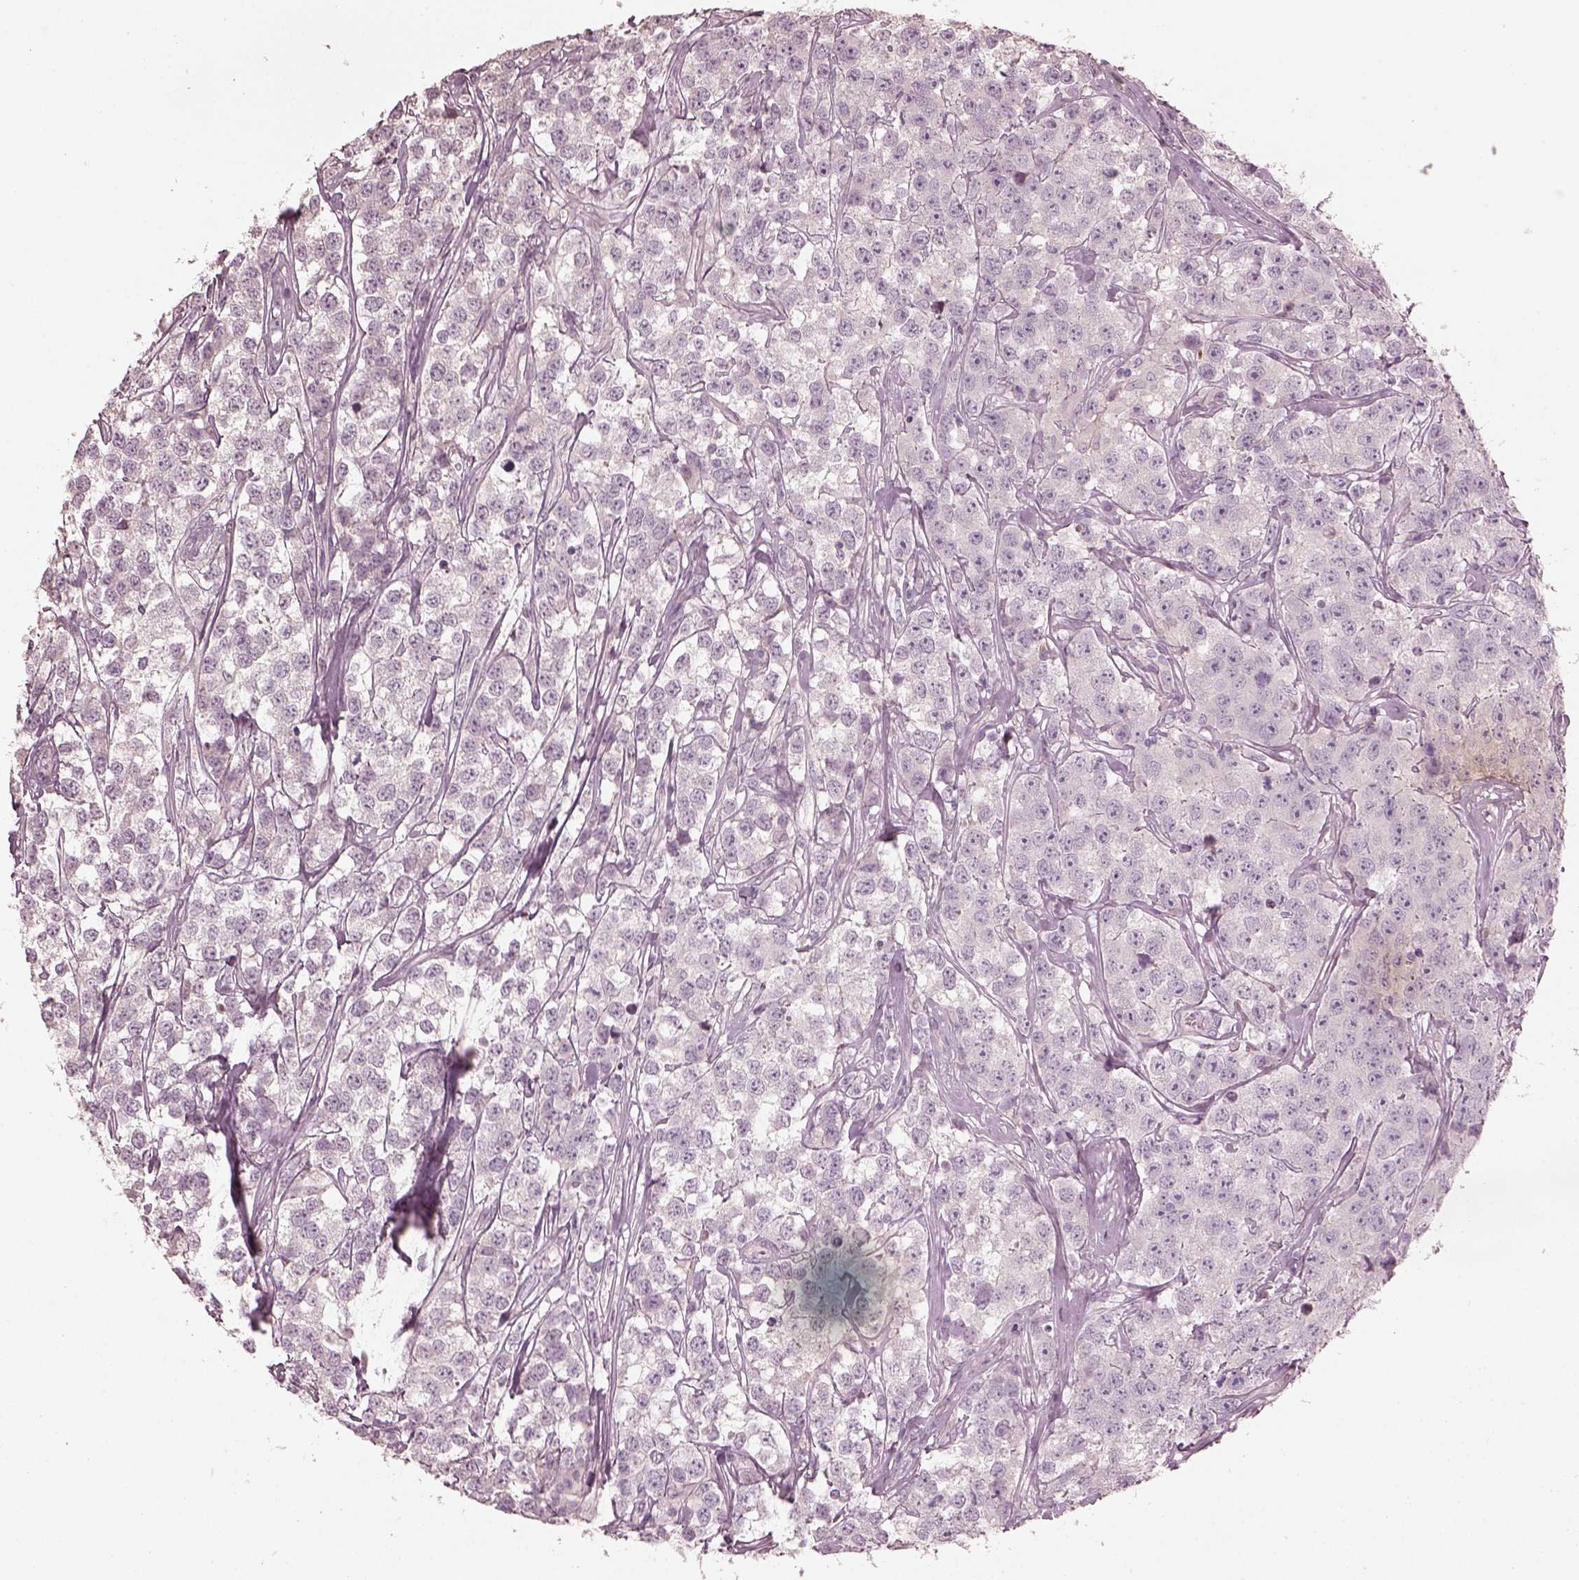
{"staining": {"intensity": "negative", "quantity": "none", "location": "none"}, "tissue": "testis cancer", "cell_type": "Tumor cells", "image_type": "cancer", "snomed": [{"axis": "morphology", "description": "Seminoma, NOS"}, {"axis": "topography", "description": "Testis"}], "caption": "Immunohistochemistry (IHC) histopathology image of human testis cancer stained for a protein (brown), which exhibits no positivity in tumor cells.", "gene": "OPTC", "patient": {"sex": "male", "age": 59}}